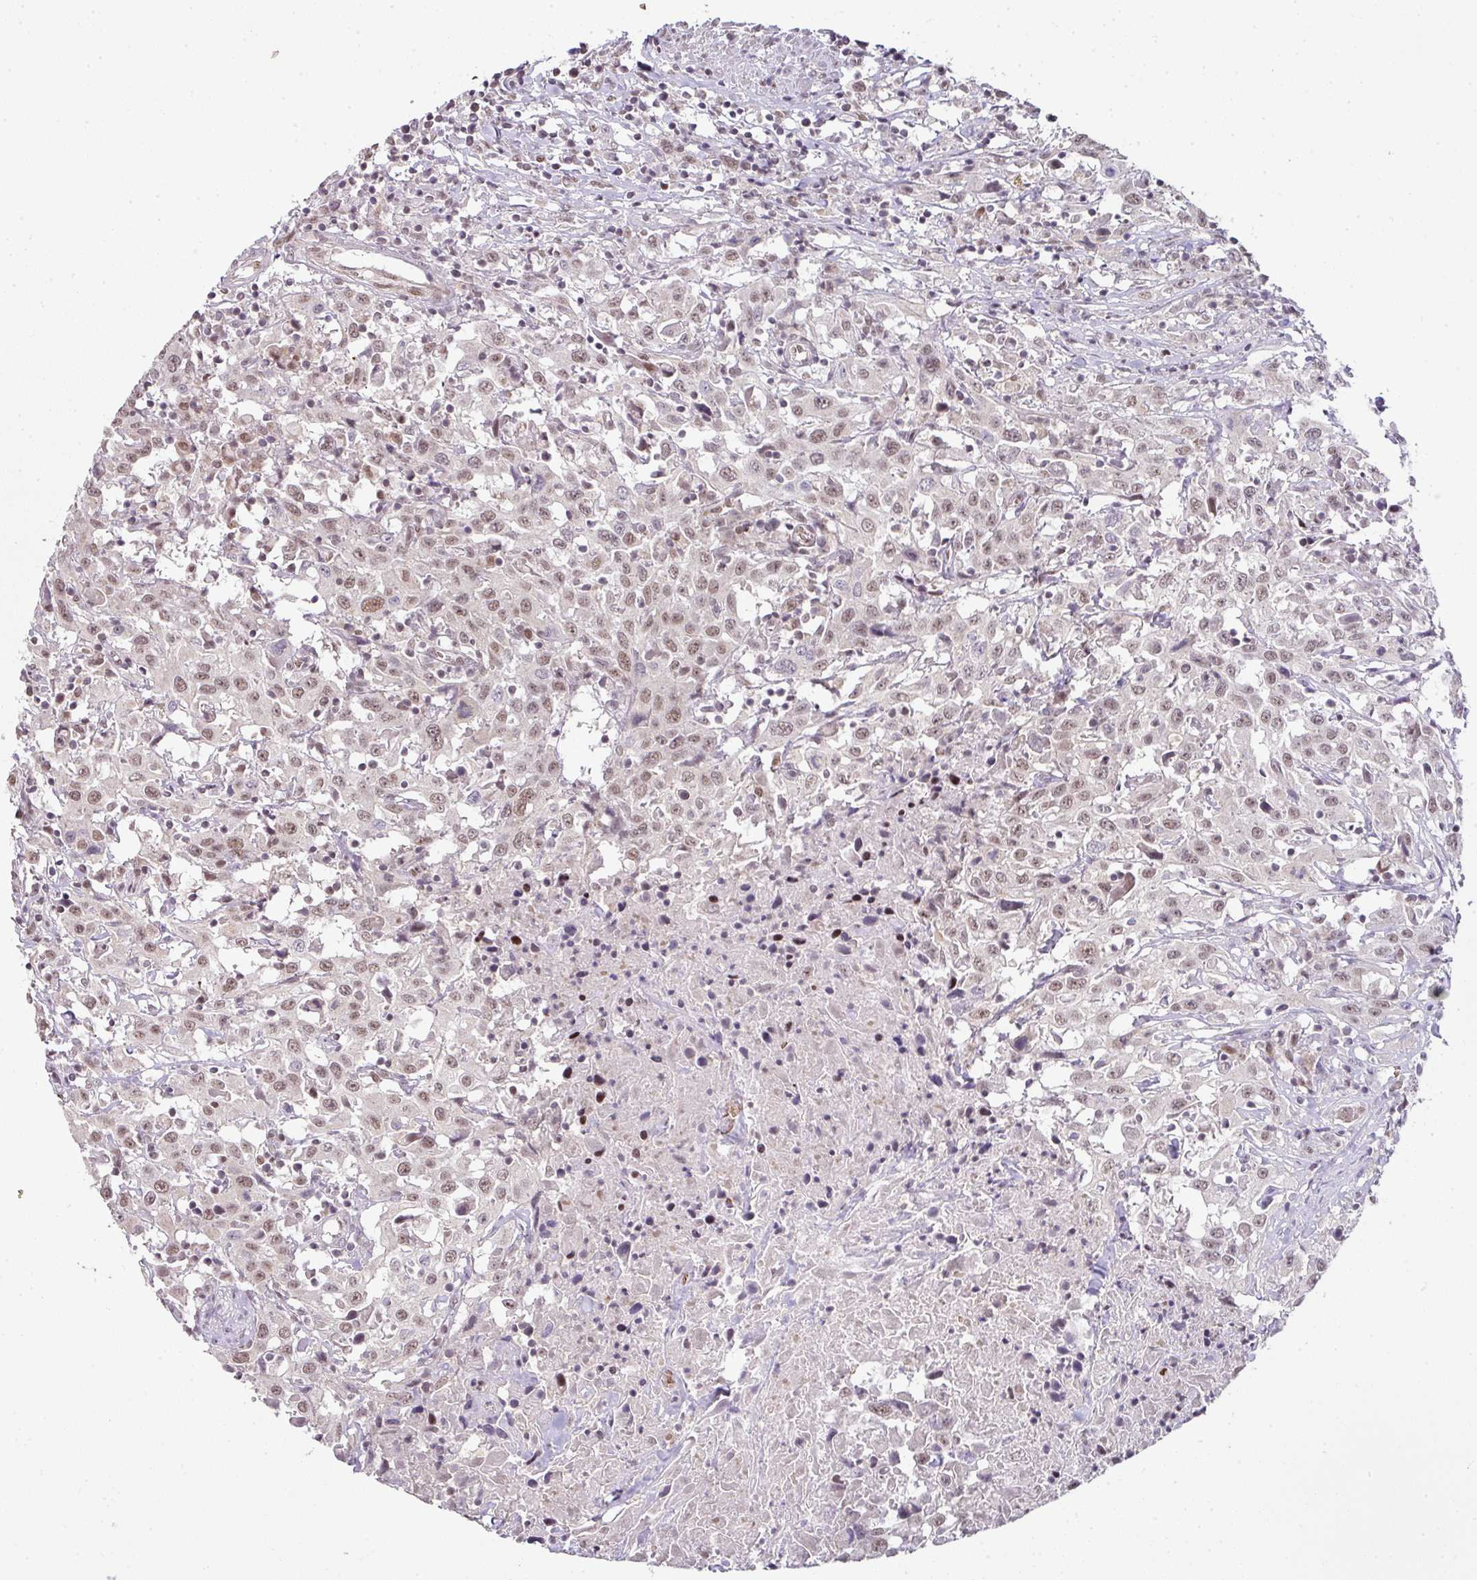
{"staining": {"intensity": "weak", "quantity": "25%-75%", "location": "nuclear"}, "tissue": "urothelial cancer", "cell_type": "Tumor cells", "image_type": "cancer", "snomed": [{"axis": "morphology", "description": "Urothelial carcinoma, High grade"}, {"axis": "topography", "description": "Urinary bladder"}], "caption": "This is an image of immunohistochemistry (IHC) staining of urothelial carcinoma (high-grade), which shows weak positivity in the nuclear of tumor cells.", "gene": "NEIL1", "patient": {"sex": "male", "age": 61}}